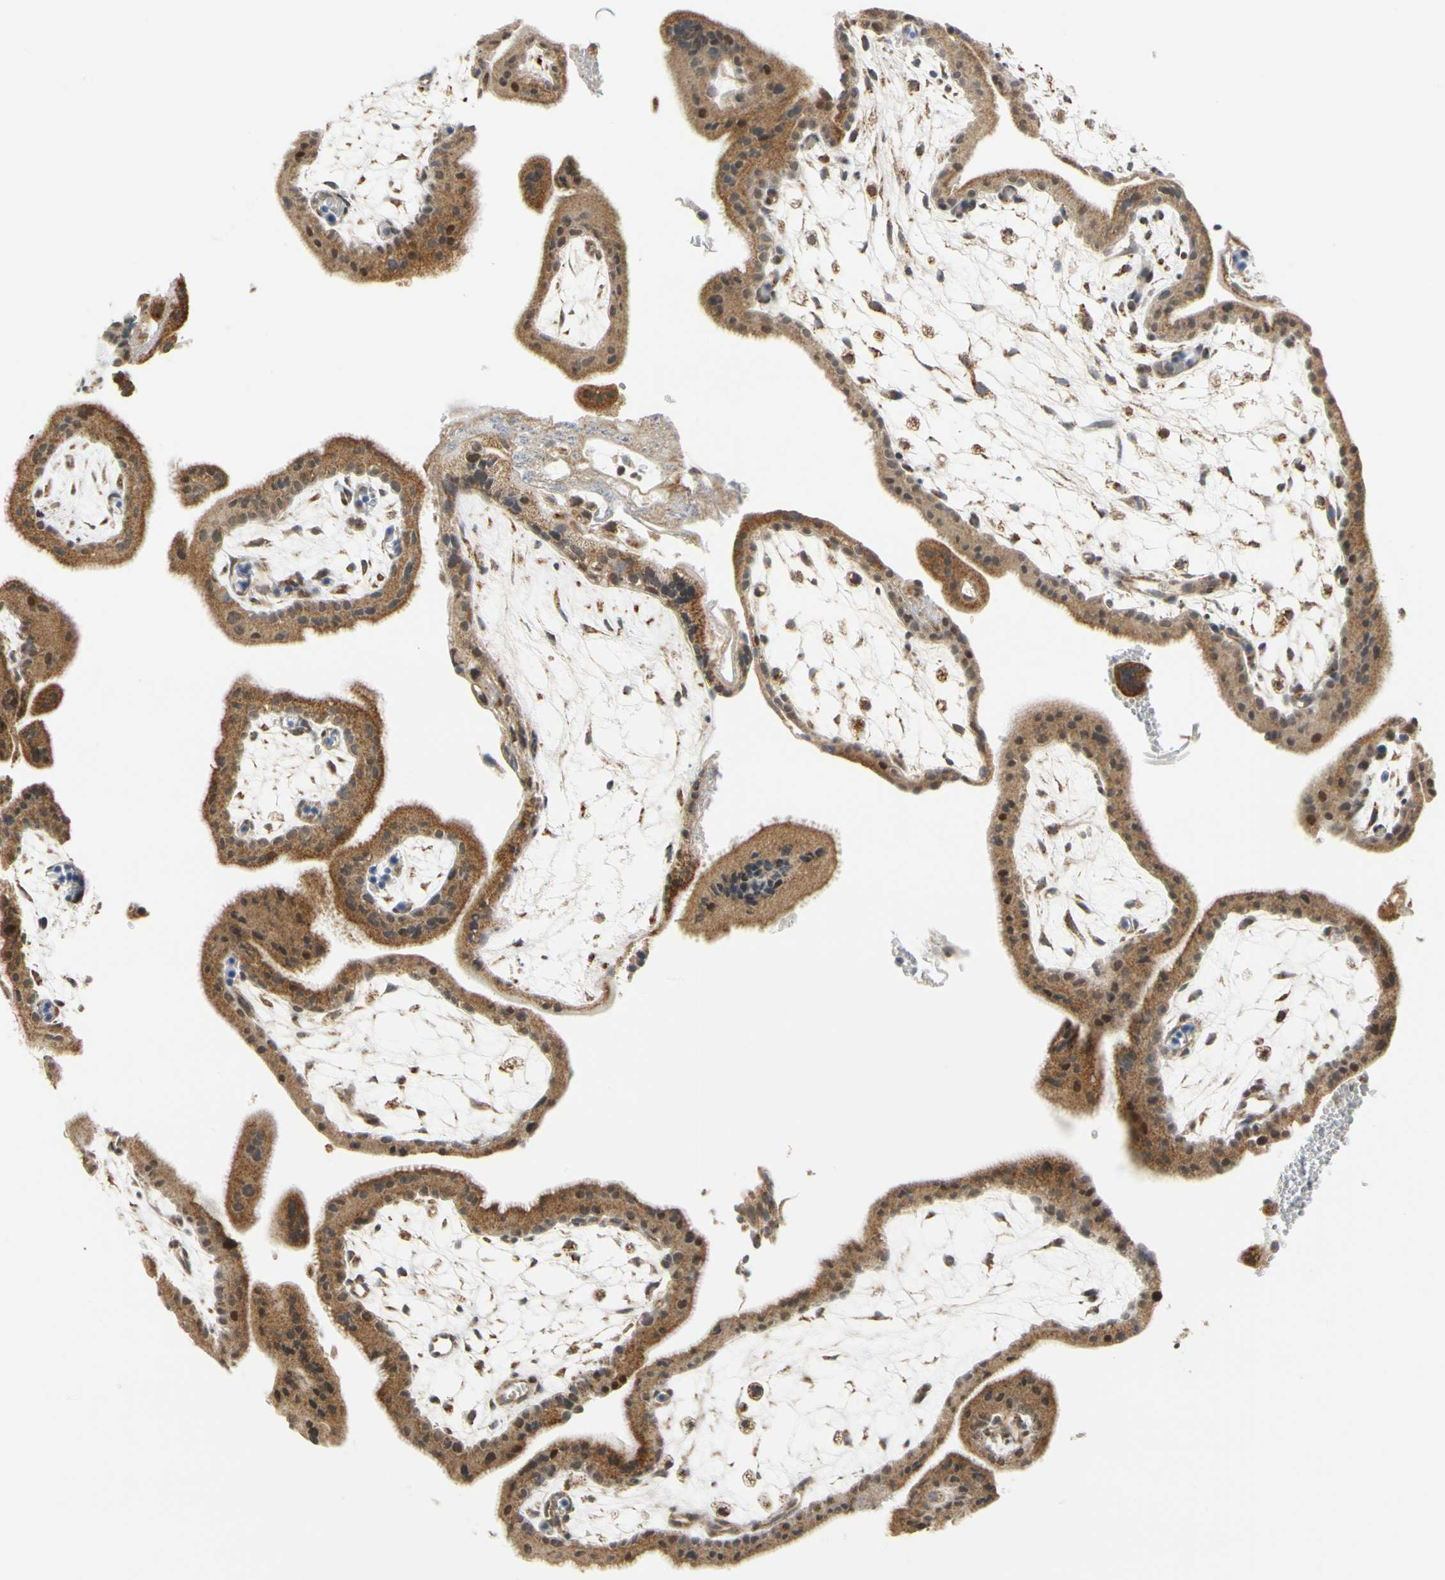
{"staining": {"intensity": "moderate", "quantity": ">75%", "location": "cytoplasmic/membranous"}, "tissue": "placenta", "cell_type": "Decidual cells", "image_type": "normal", "snomed": [{"axis": "morphology", "description": "Normal tissue, NOS"}, {"axis": "topography", "description": "Placenta"}], "caption": "Normal placenta demonstrates moderate cytoplasmic/membranous expression in approximately >75% of decidual cells (DAB (3,3'-diaminobenzidine) IHC, brown staining for protein, blue staining for nuclei)..", "gene": "SFXN3", "patient": {"sex": "female", "age": 35}}